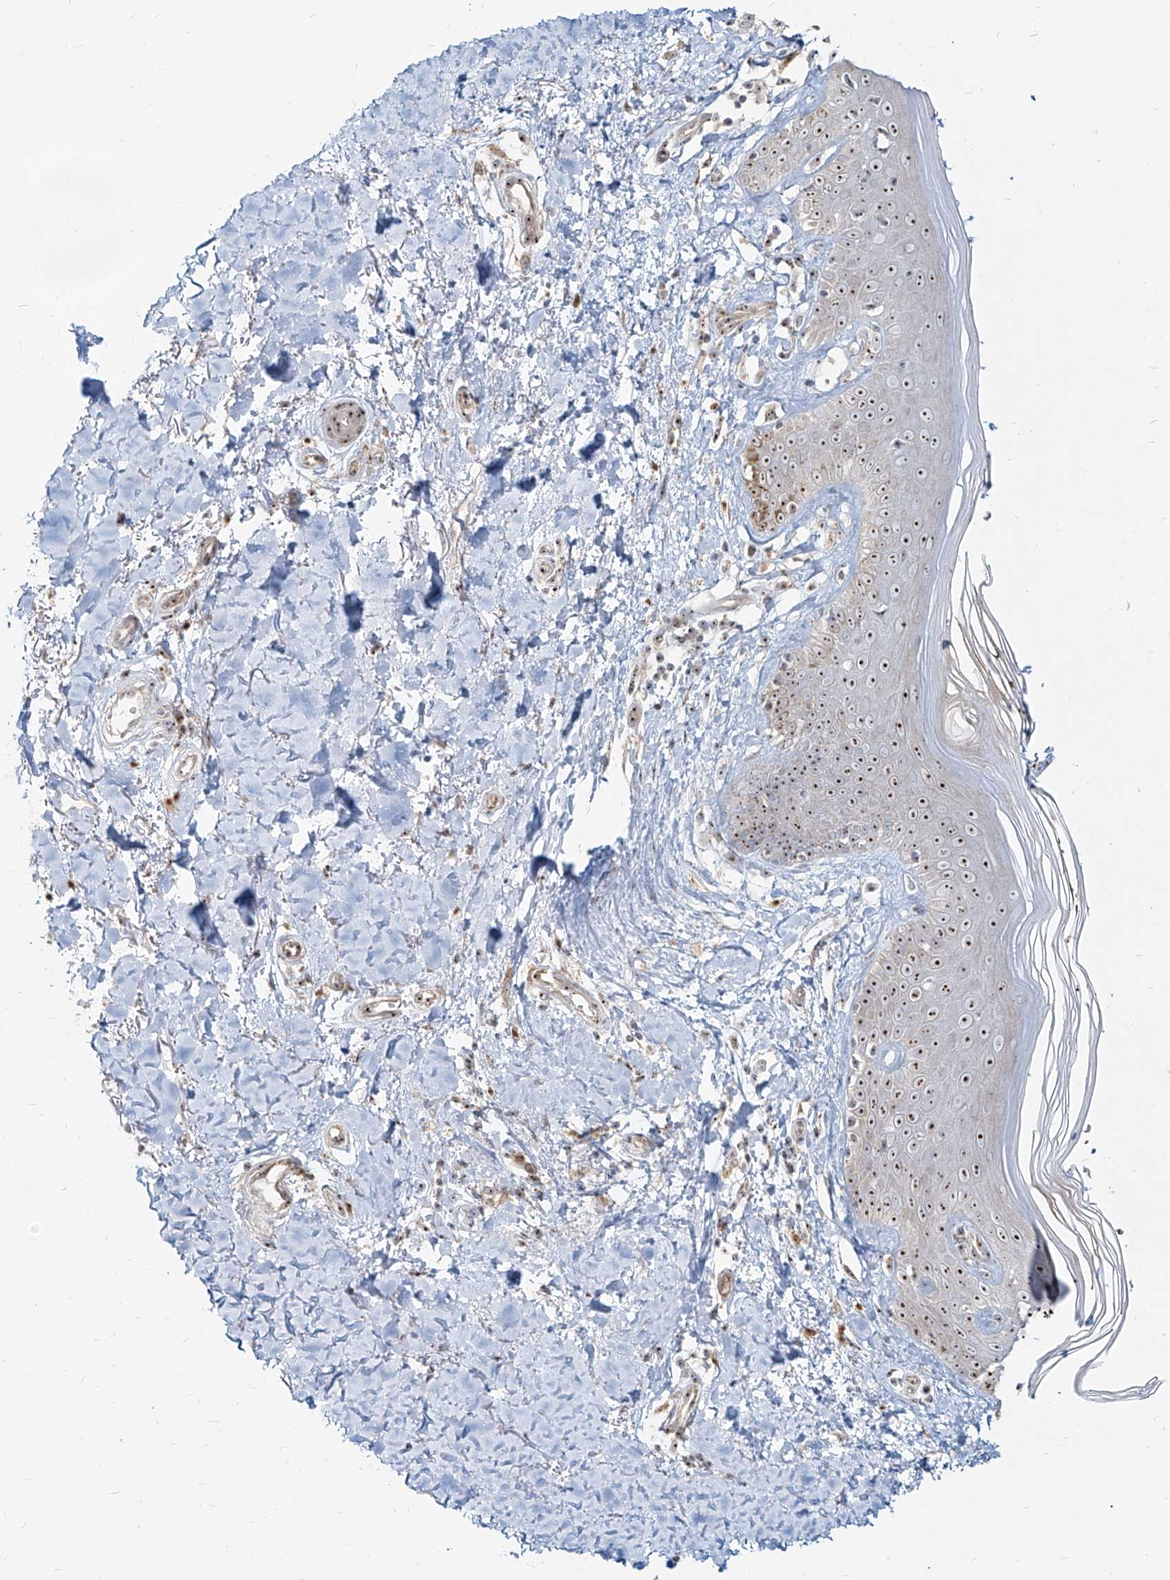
{"staining": {"intensity": "weak", "quantity": ">75%", "location": "nuclear"}, "tissue": "skin", "cell_type": "Fibroblasts", "image_type": "normal", "snomed": [{"axis": "morphology", "description": "Normal tissue, NOS"}, {"axis": "topography", "description": "Skin"}], "caption": "IHC histopathology image of benign skin stained for a protein (brown), which displays low levels of weak nuclear expression in approximately >75% of fibroblasts.", "gene": "BYSL", "patient": {"sex": "female", "age": 64}}